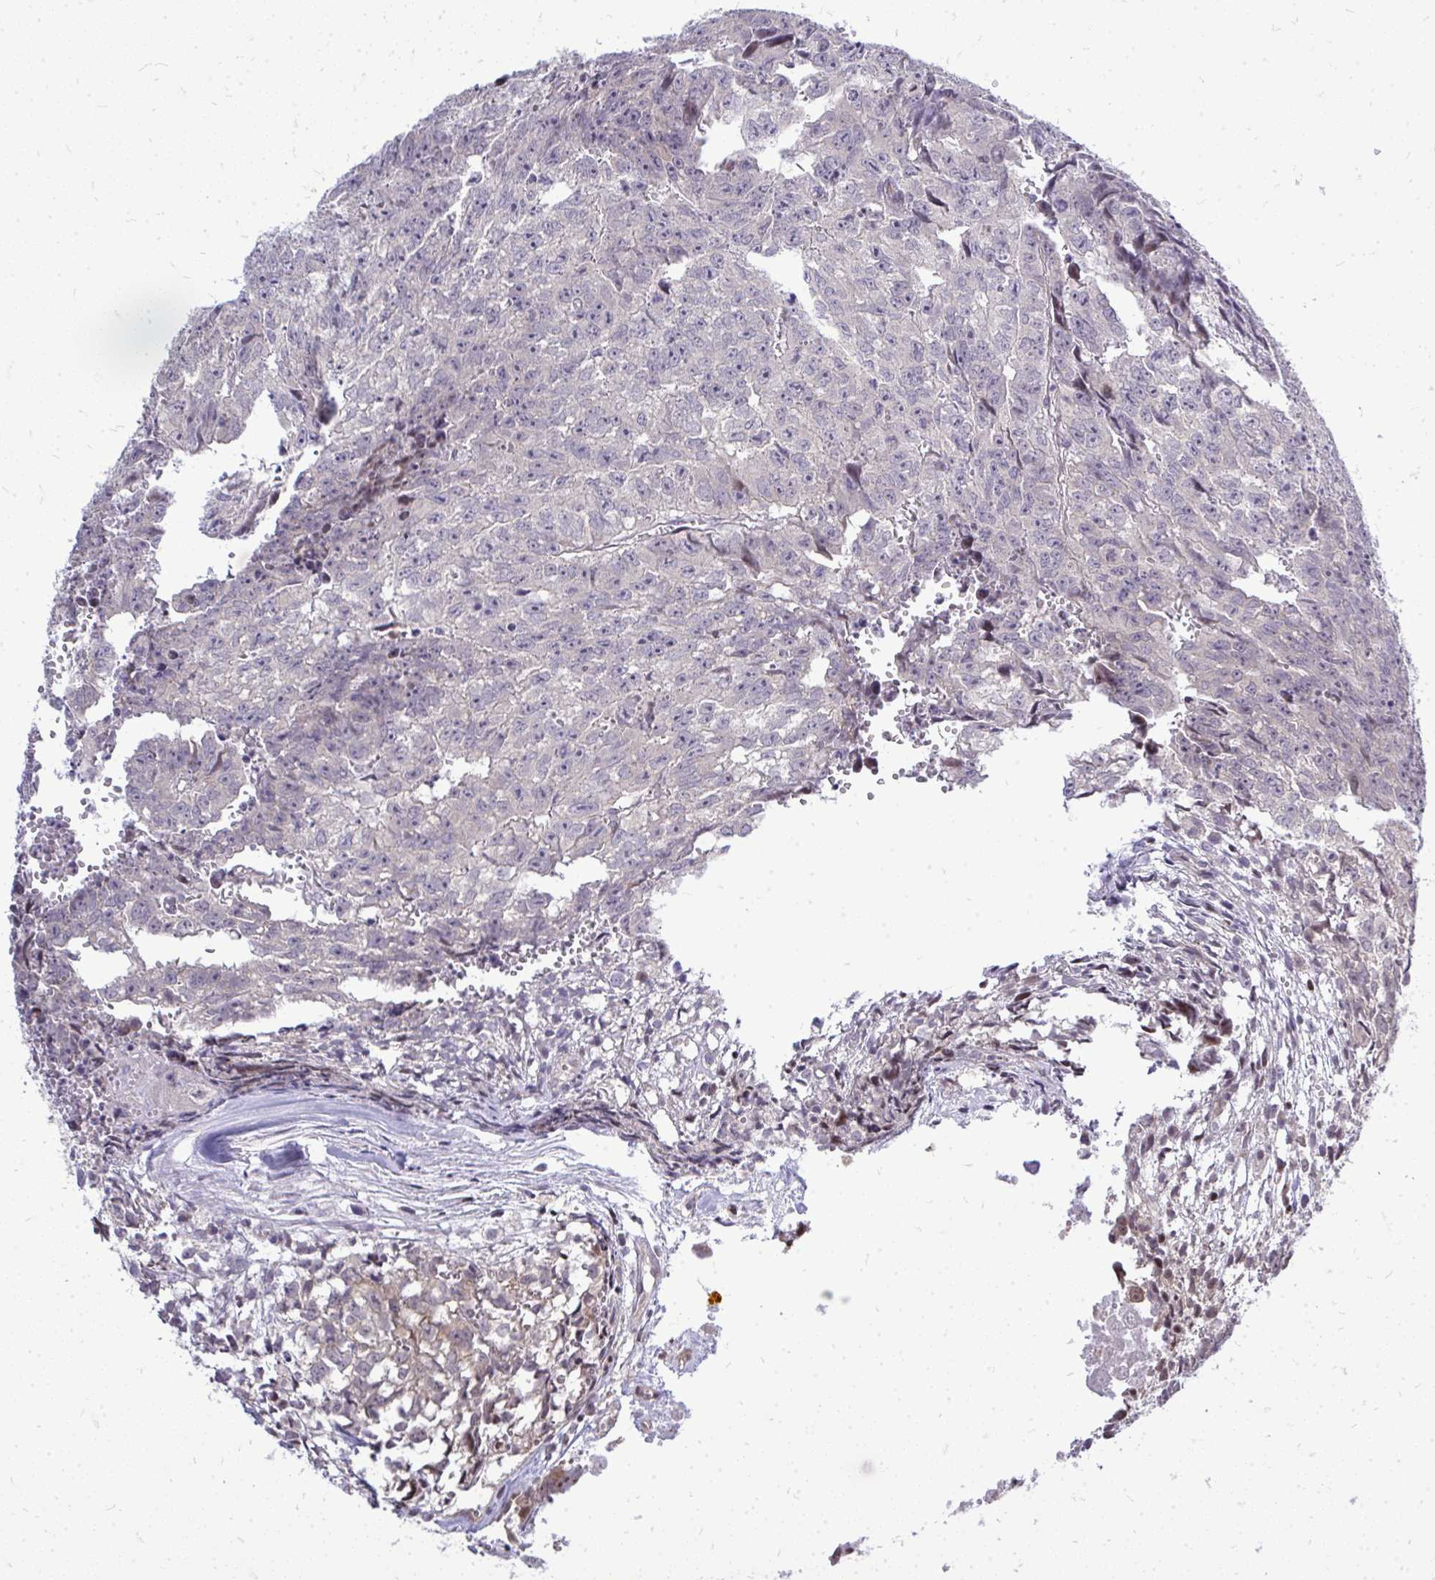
{"staining": {"intensity": "negative", "quantity": "none", "location": "none"}, "tissue": "testis cancer", "cell_type": "Tumor cells", "image_type": "cancer", "snomed": [{"axis": "morphology", "description": "Carcinoma, Embryonal, NOS"}, {"axis": "morphology", "description": "Teratoma, malignant, NOS"}, {"axis": "topography", "description": "Testis"}], "caption": "Micrograph shows no significant protein expression in tumor cells of testis embryonal carcinoma.", "gene": "OR8D1", "patient": {"sex": "male", "age": 24}}